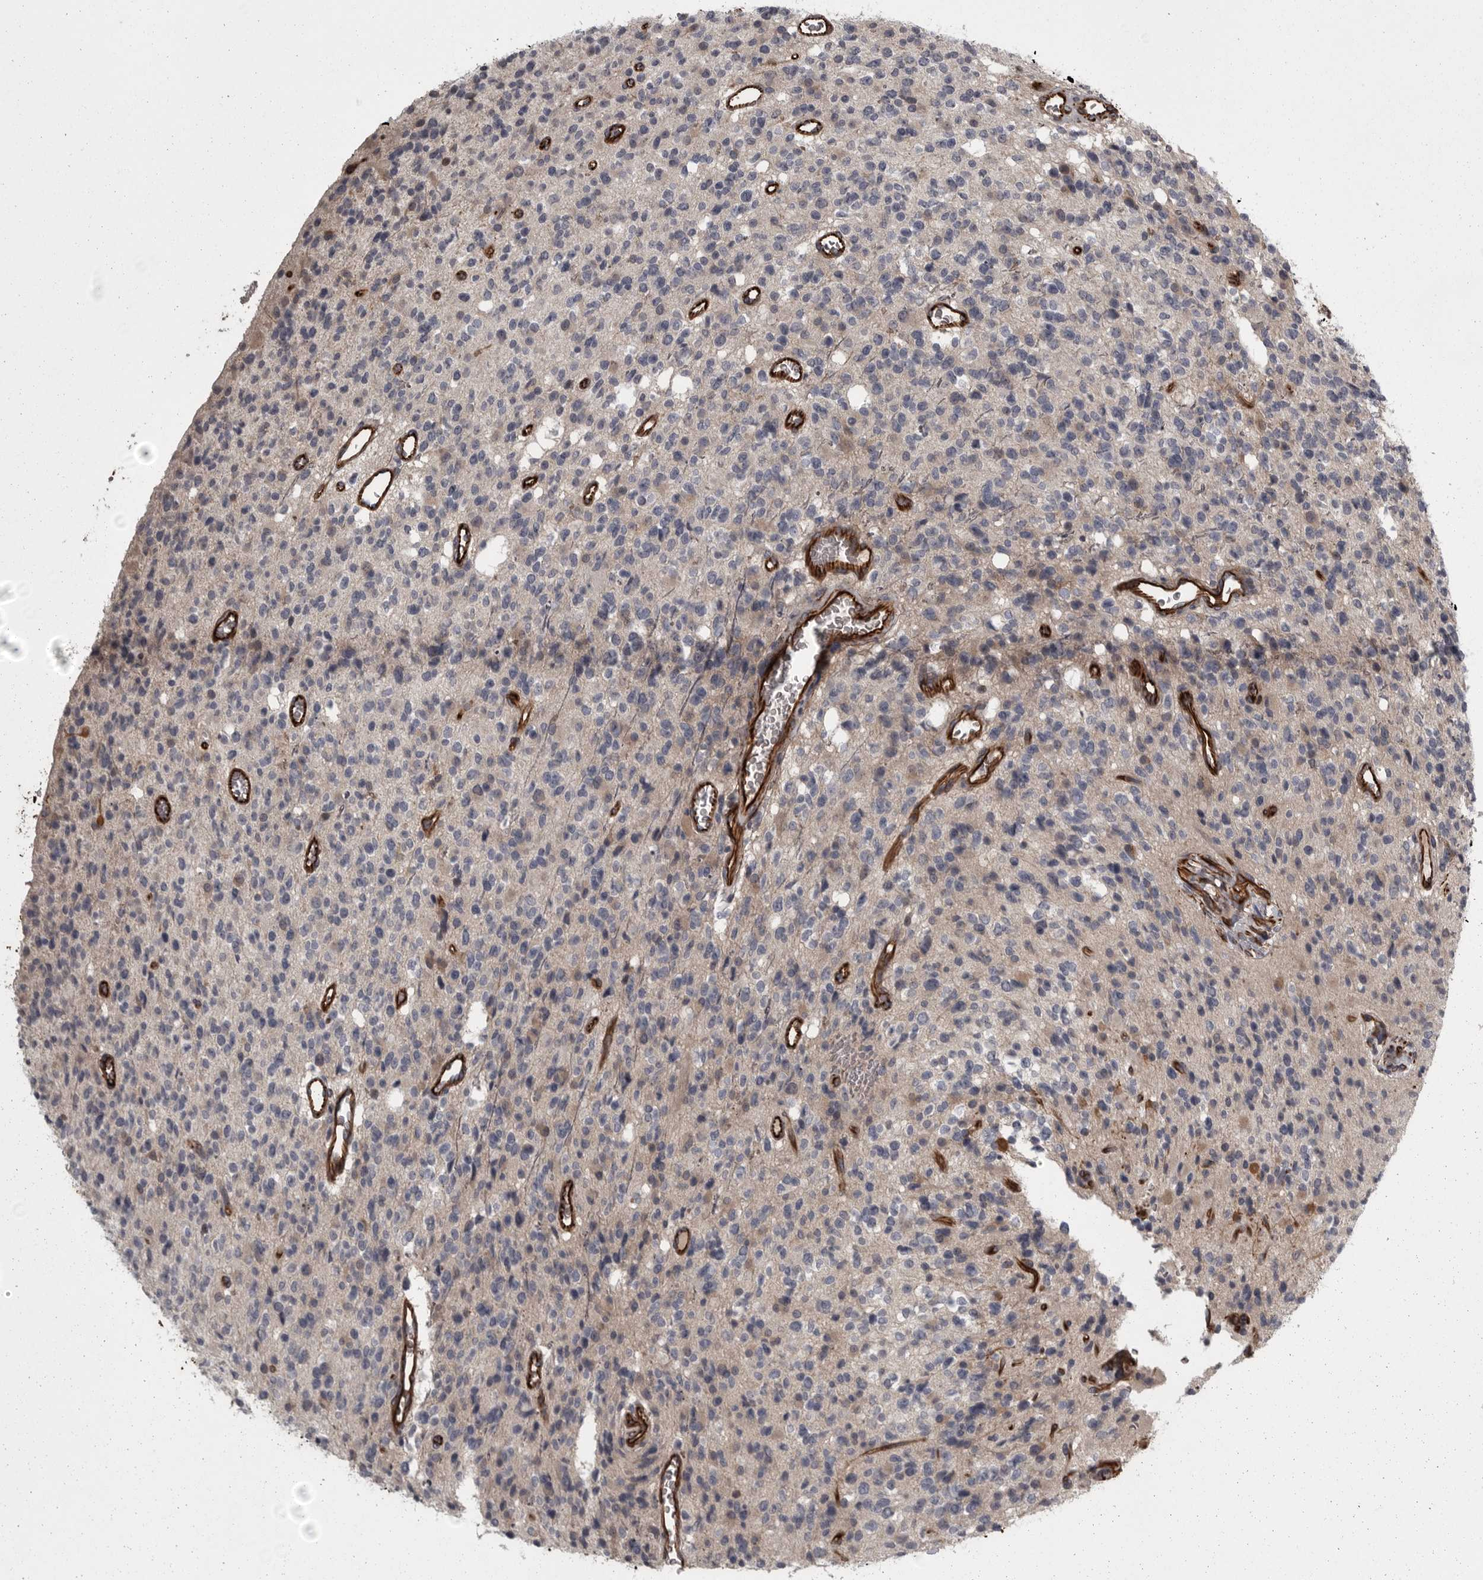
{"staining": {"intensity": "negative", "quantity": "none", "location": "none"}, "tissue": "glioma", "cell_type": "Tumor cells", "image_type": "cancer", "snomed": [{"axis": "morphology", "description": "Glioma, malignant, High grade"}, {"axis": "topography", "description": "Brain"}], "caption": "Malignant glioma (high-grade) stained for a protein using IHC shows no positivity tumor cells.", "gene": "FAAP100", "patient": {"sex": "male", "age": 34}}